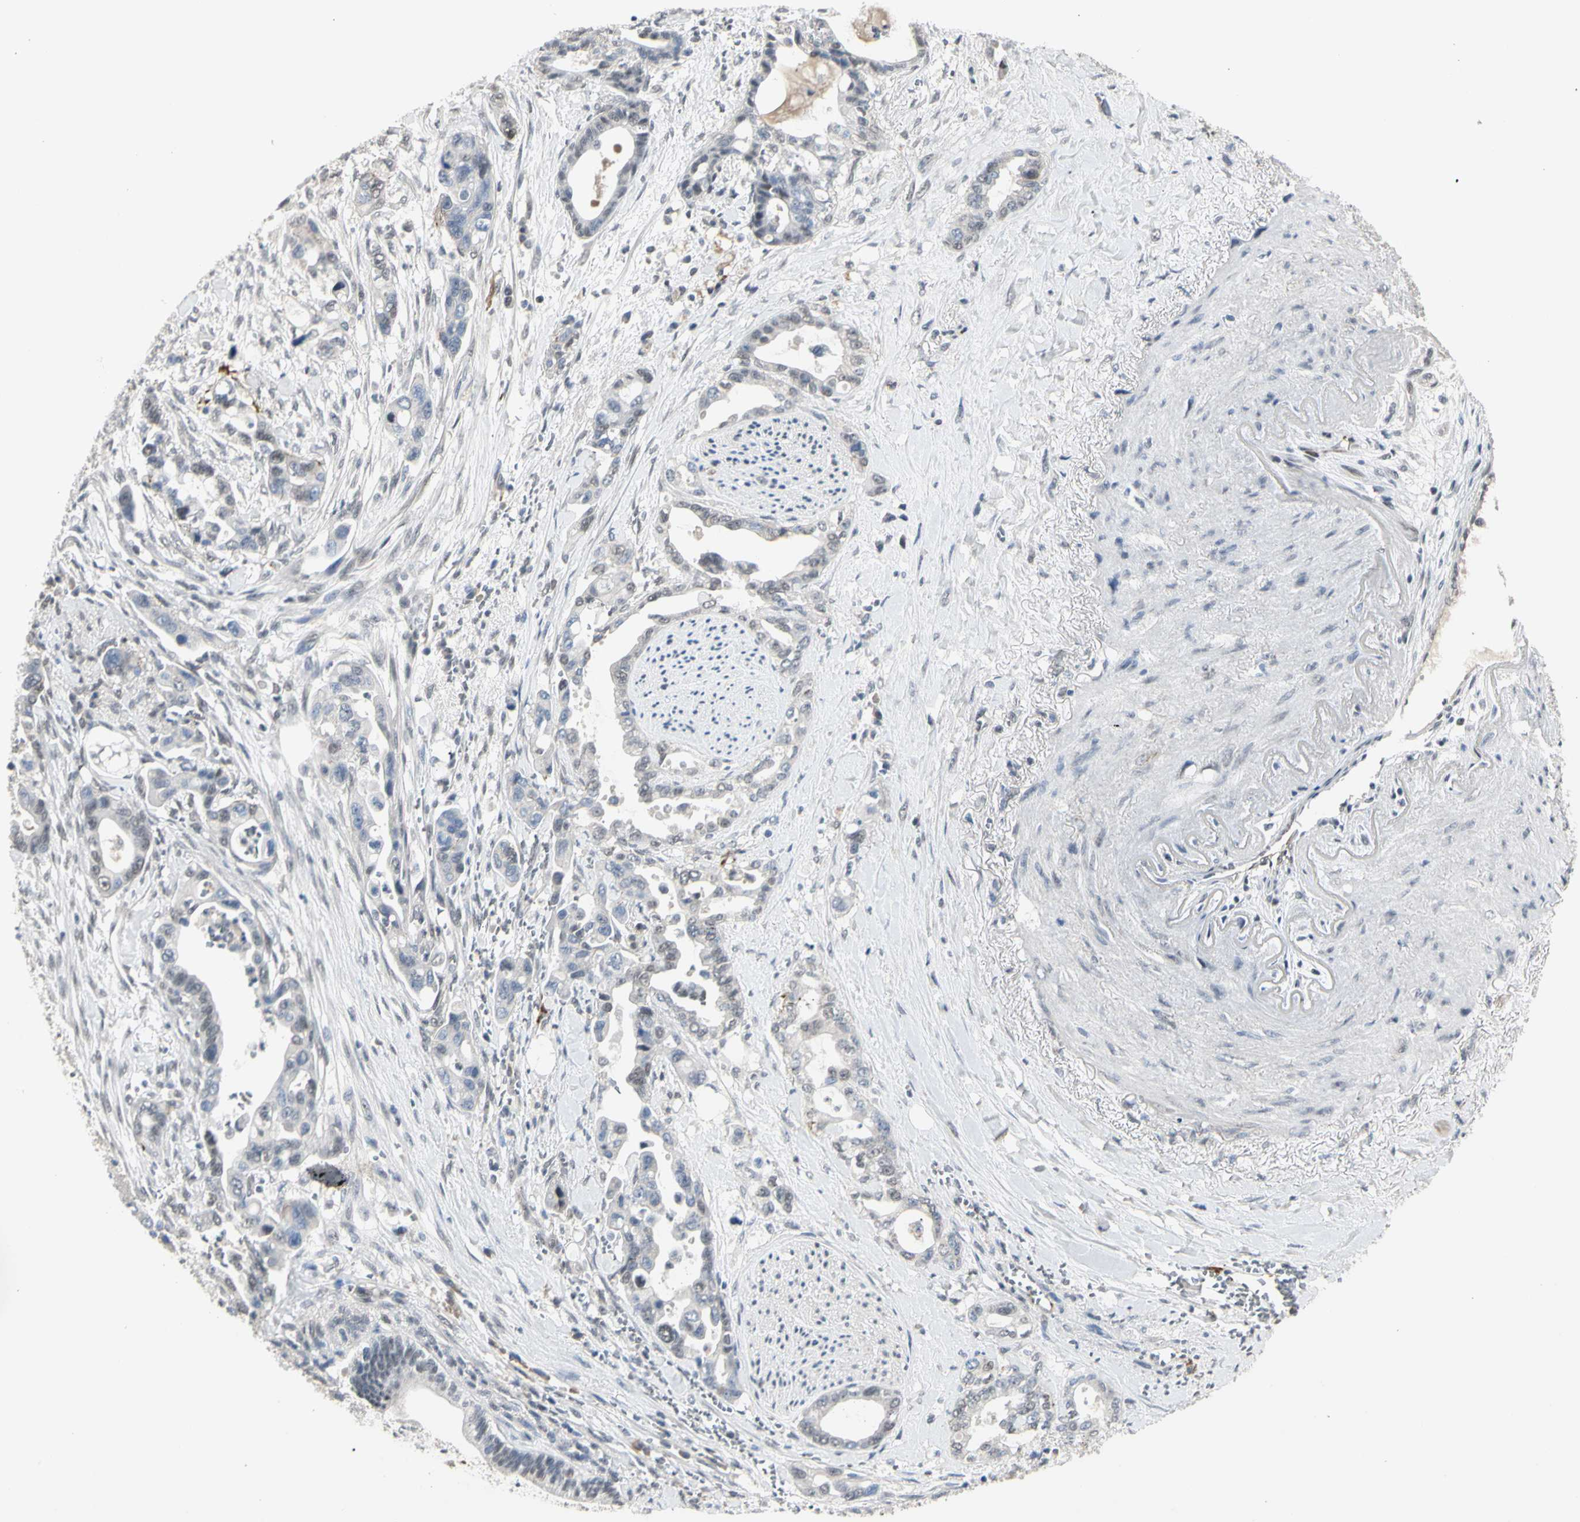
{"staining": {"intensity": "negative", "quantity": "none", "location": "none"}, "tissue": "pancreatic cancer", "cell_type": "Tumor cells", "image_type": "cancer", "snomed": [{"axis": "morphology", "description": "Adenocarcinoma, NOS"}, {"axis": "topography", "description": "Pancreas"}], "caption": "A high-resolution photomicrograph shows immunohistochemistry (IHC) staining of pancreatic adenocarcinoma, which demonstrates no significant staining in tumor cells.", "gene": "GREM1", "patient": {"sex": "male", "age": 70}}